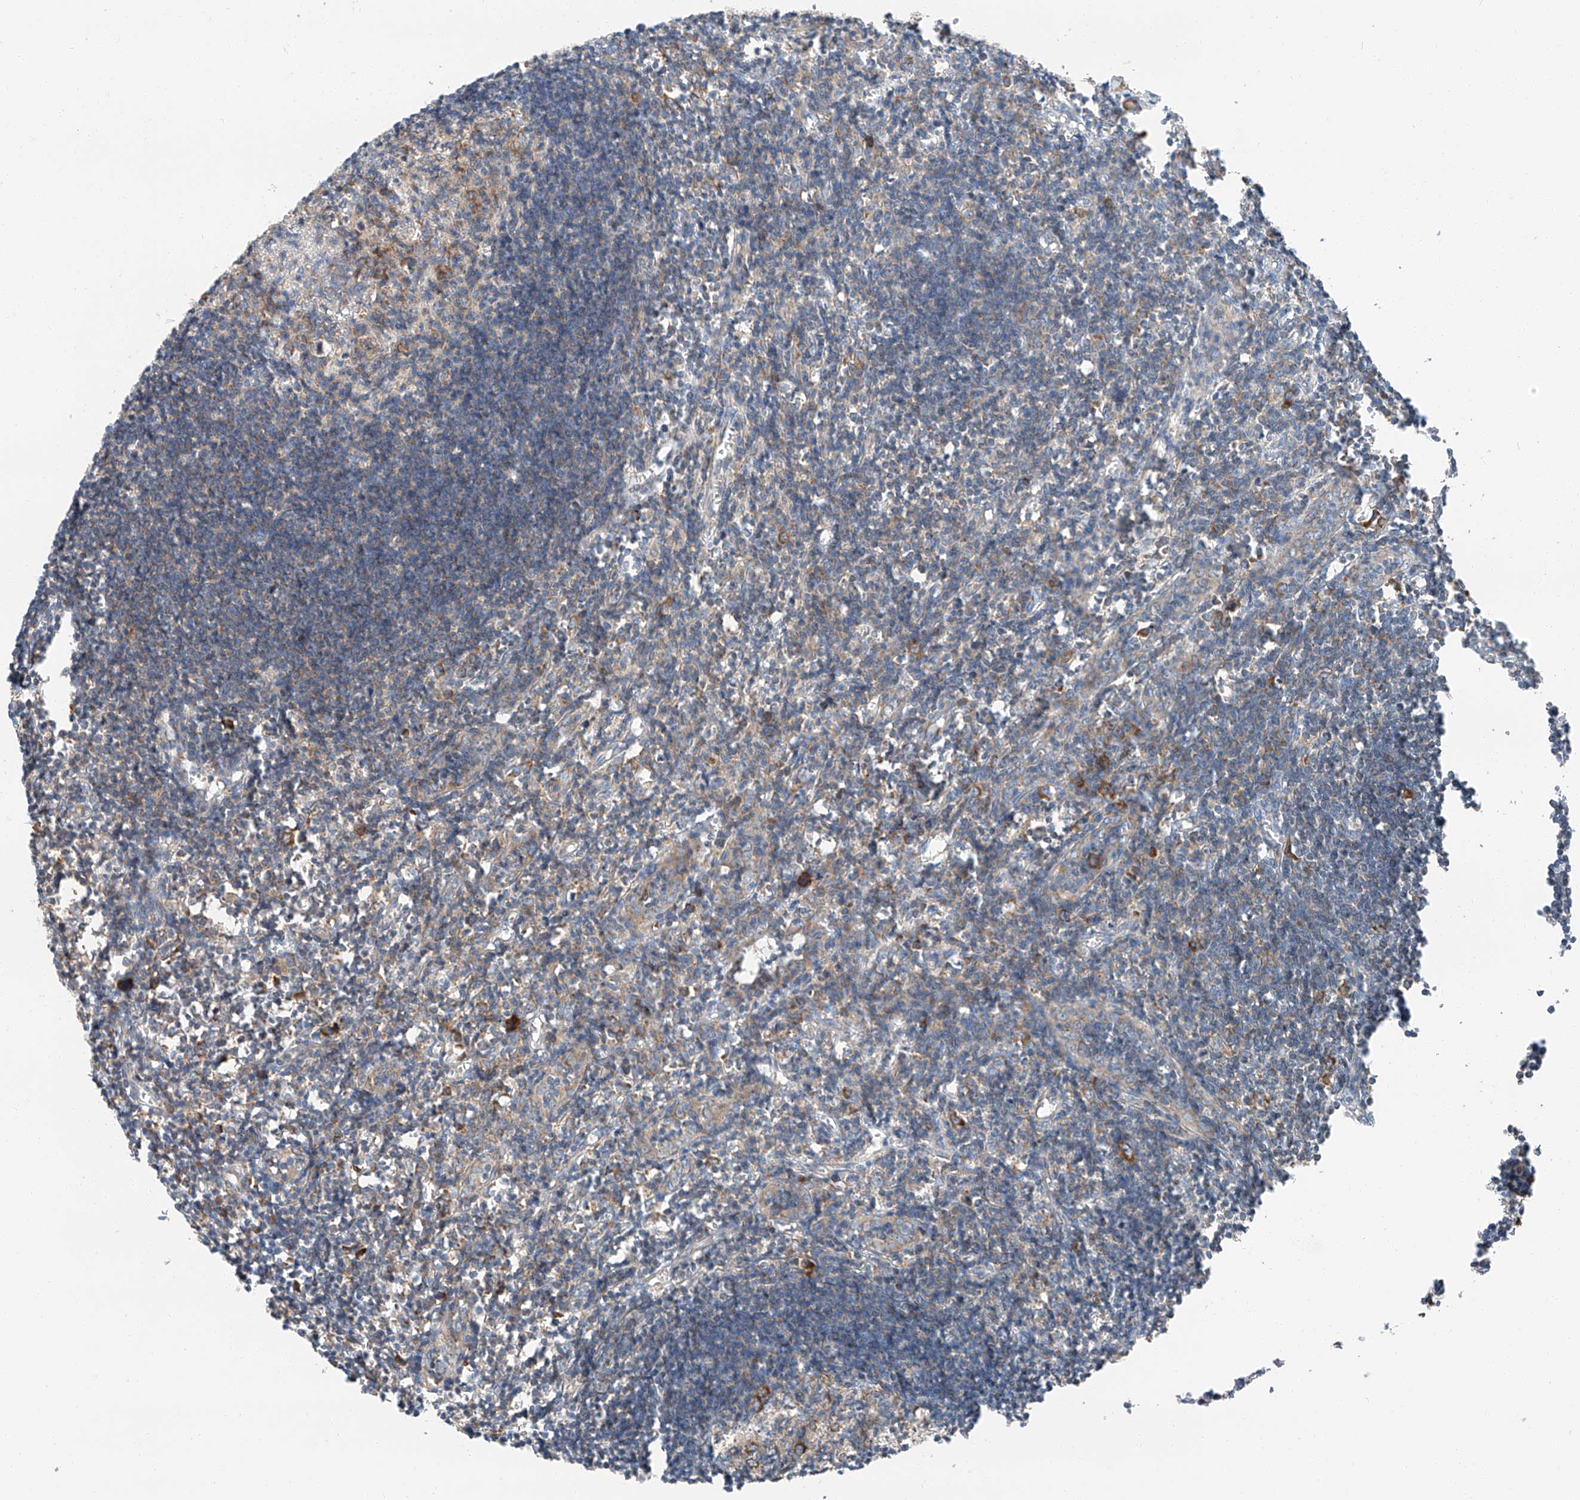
{"staining": {"intensity": "moderate", "quantity": ">75%", "location": "cytoplasmic/membranous"}, "tissue": "lymph node", "cell_type": "Germinal center cells", "image_type": "normal", "snomed": [{"axis": "morphology", "description": "Normal tissue, NOS"}, {"axis": "morphology", "description": "Malignant melanoma, Metastatic site"}, {"axis": "topography", "description": "Lymph node"}], "caption": "Protein expression by immunohistochemistry exhibits moderate cytoplasmic/membranous positivity in approximately >75% of germinal center cells in normal lymph node.", "gene": "ZC3H15", "patient": {"sex": "male", "age": 41}}